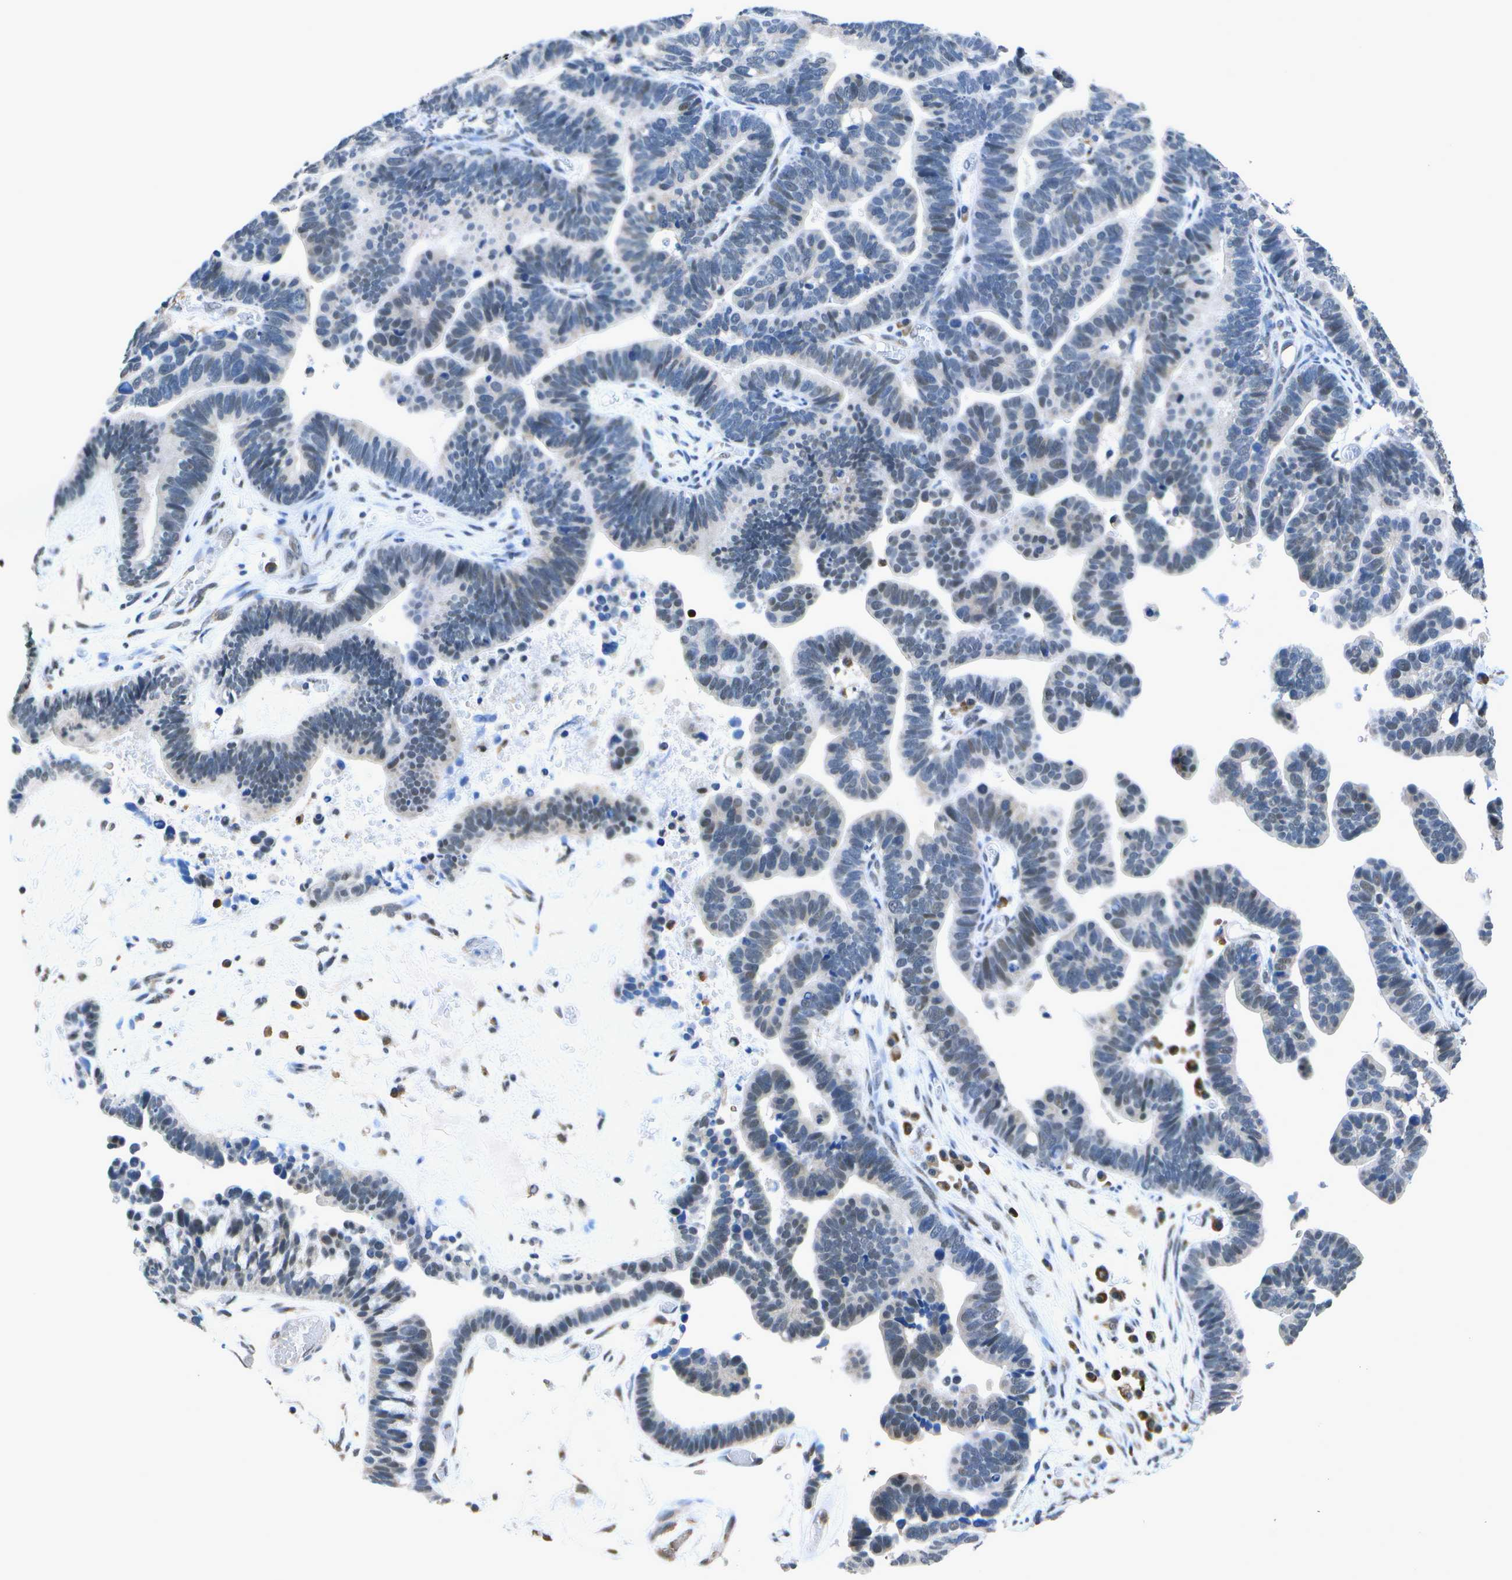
{"staining": {"intensity": "weak", "quantity": "<25%", "location": "nuclear"}, "tissue": "ovarian cancer", "cell_type": "Tumor cells", "image_type": "cancer", "snomed": [{"axis": "morphology", "description": "Cystadenocarcinoma, serous, NOS"}, {"axis": "topography", "description": "Ovary"}], "caption": "IHC histopathology image of human ovarian cancer stained for a protein (brown), which displays no expression in tumor cells.", "gene": "DSE", "patient": {"sex": "female", "age": 56}}